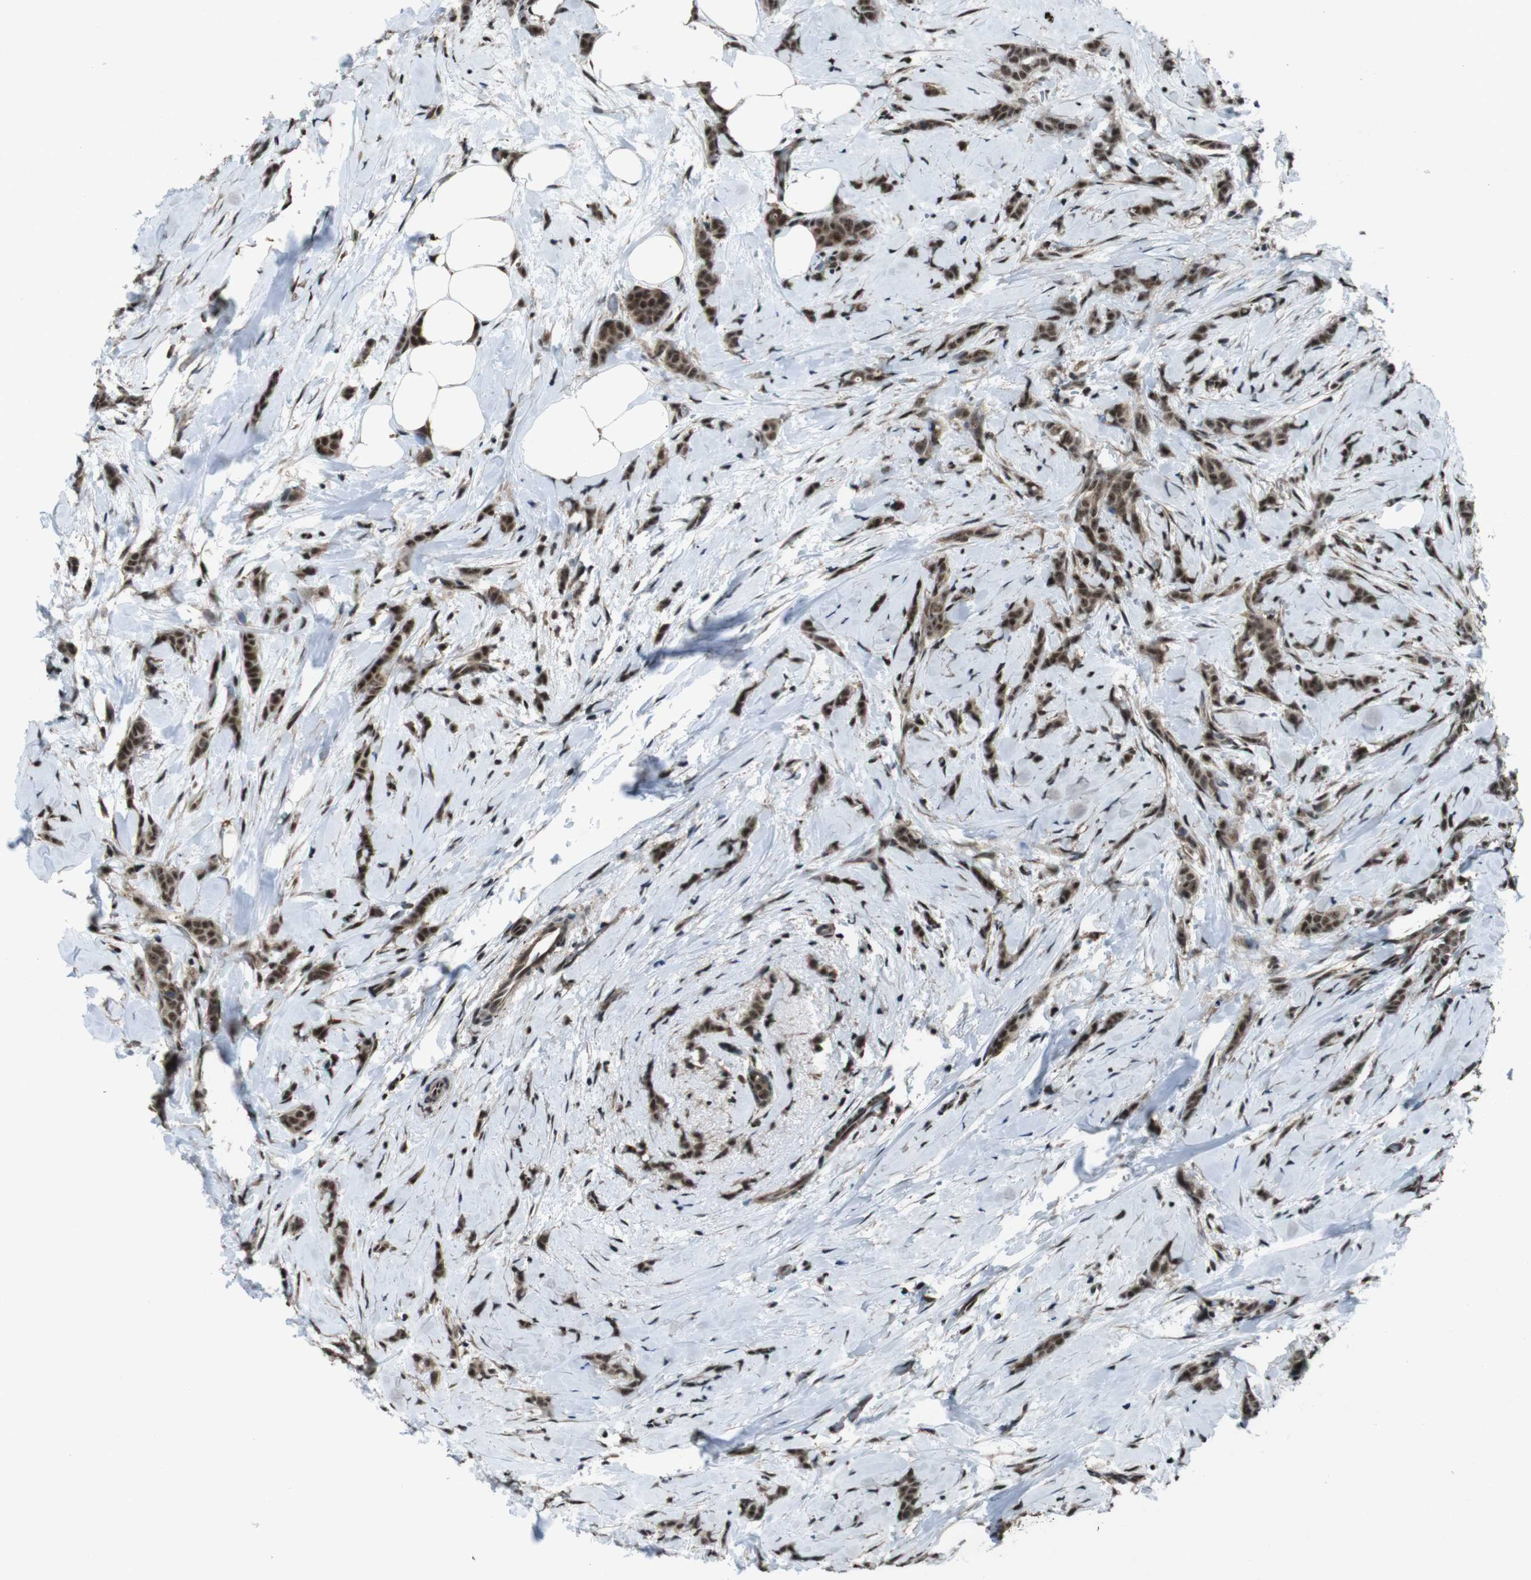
{"staining": {"intensity": "moderate", "quantity": ">75%", "location": "nuclear"}, "tissue": "breast cancer", "cell_type": "Tumor cells", "image_type": "cancer", "snomed": [{"axis": "morphology", "description": "Lobular carcinoma, in situ"}, {"axis": "morphology", "description": "Lobular carcinoma"}, {"axis": "topography", "description": "Breast"}], "caption": "Lobular carcinoma (breast) stained for a protein (brown) shows moderate nuclear positive staining in about >75% of tumor cells.", "gene": "NR4A2", "patient": {"sex": "female", "age": 41}}